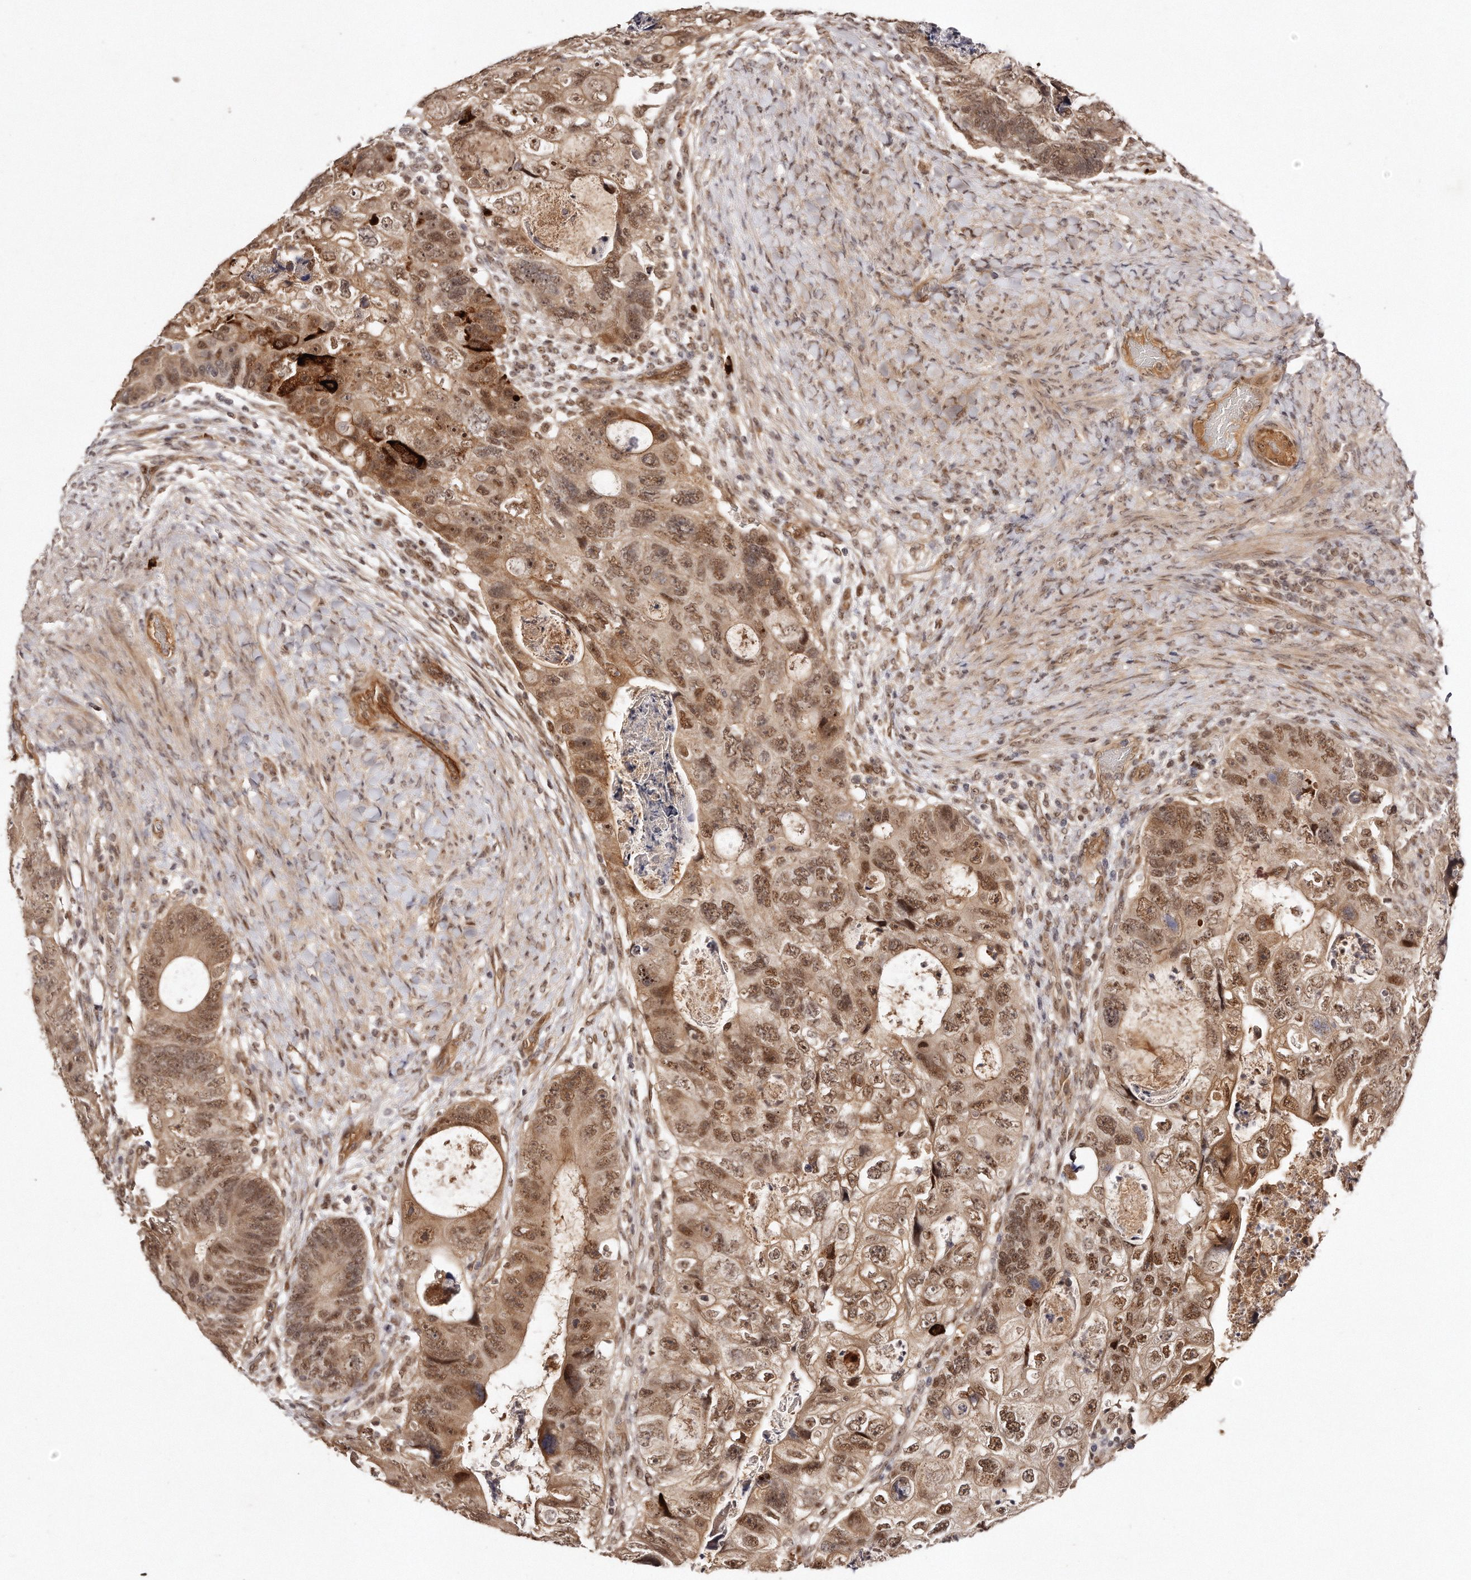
{"staining": {"intensity": "moderate", "quantity": ">75%", "location": "cytoplasmic/membranous,nuclear"}, "tissue": "colorectal cancer", "cell_type": "Tumor cells", "image_type": "cancer", "snomed": [{"axis": "morphology", "description": "Adenocarcinoma, NOS"}, {"axis": "topography", "description": "Rectum"}], "caption": "Brown immunohistochemical staining in human adenocarcinoma (colorectal) demonstrates moderate cytoplasmic/membranous and nuclear expression in approximately >75% of tumor cells.", "gene": "SOX4", "patient": {"sex": "male", "age": 59}}